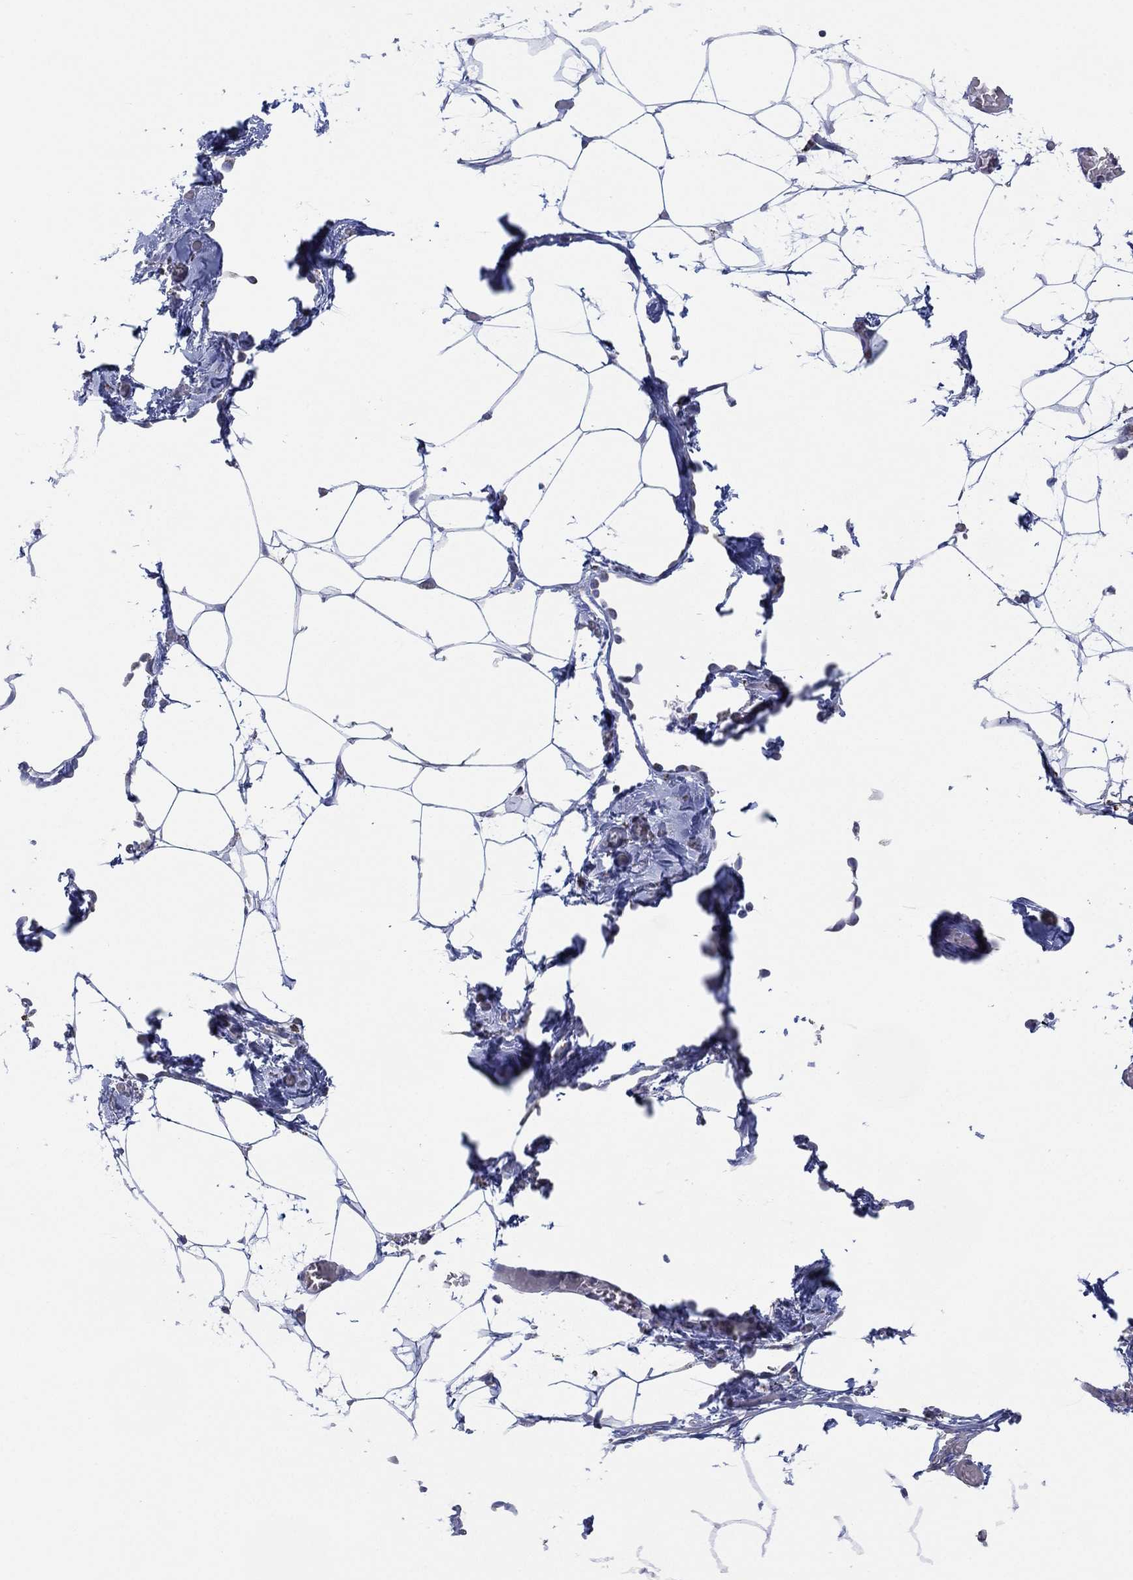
{"staining": {"intensity": "negative", "quantity": "none", "location": "none"}, "tissue": "adipose tissue", "cell_type": "Adipocytes", "image_type": "normal", "snomed": [{"axis": "morphology", "description": "Normal tissue, NOS"}, {"axis": "topography", "description": "Adipose tissue"}], "caption": "A high-resolution histopathology image shows IHC staining of normal adipose tissue, which exhibits no significant staining in adipocytes. The staining is performed using DAB (3,3'-diaminobenzidine) brown chromogen with nuclei counter-stained in using hematoxylin.", "gene": "CFTR", "patient": {"sex": "male", "age": 57}}